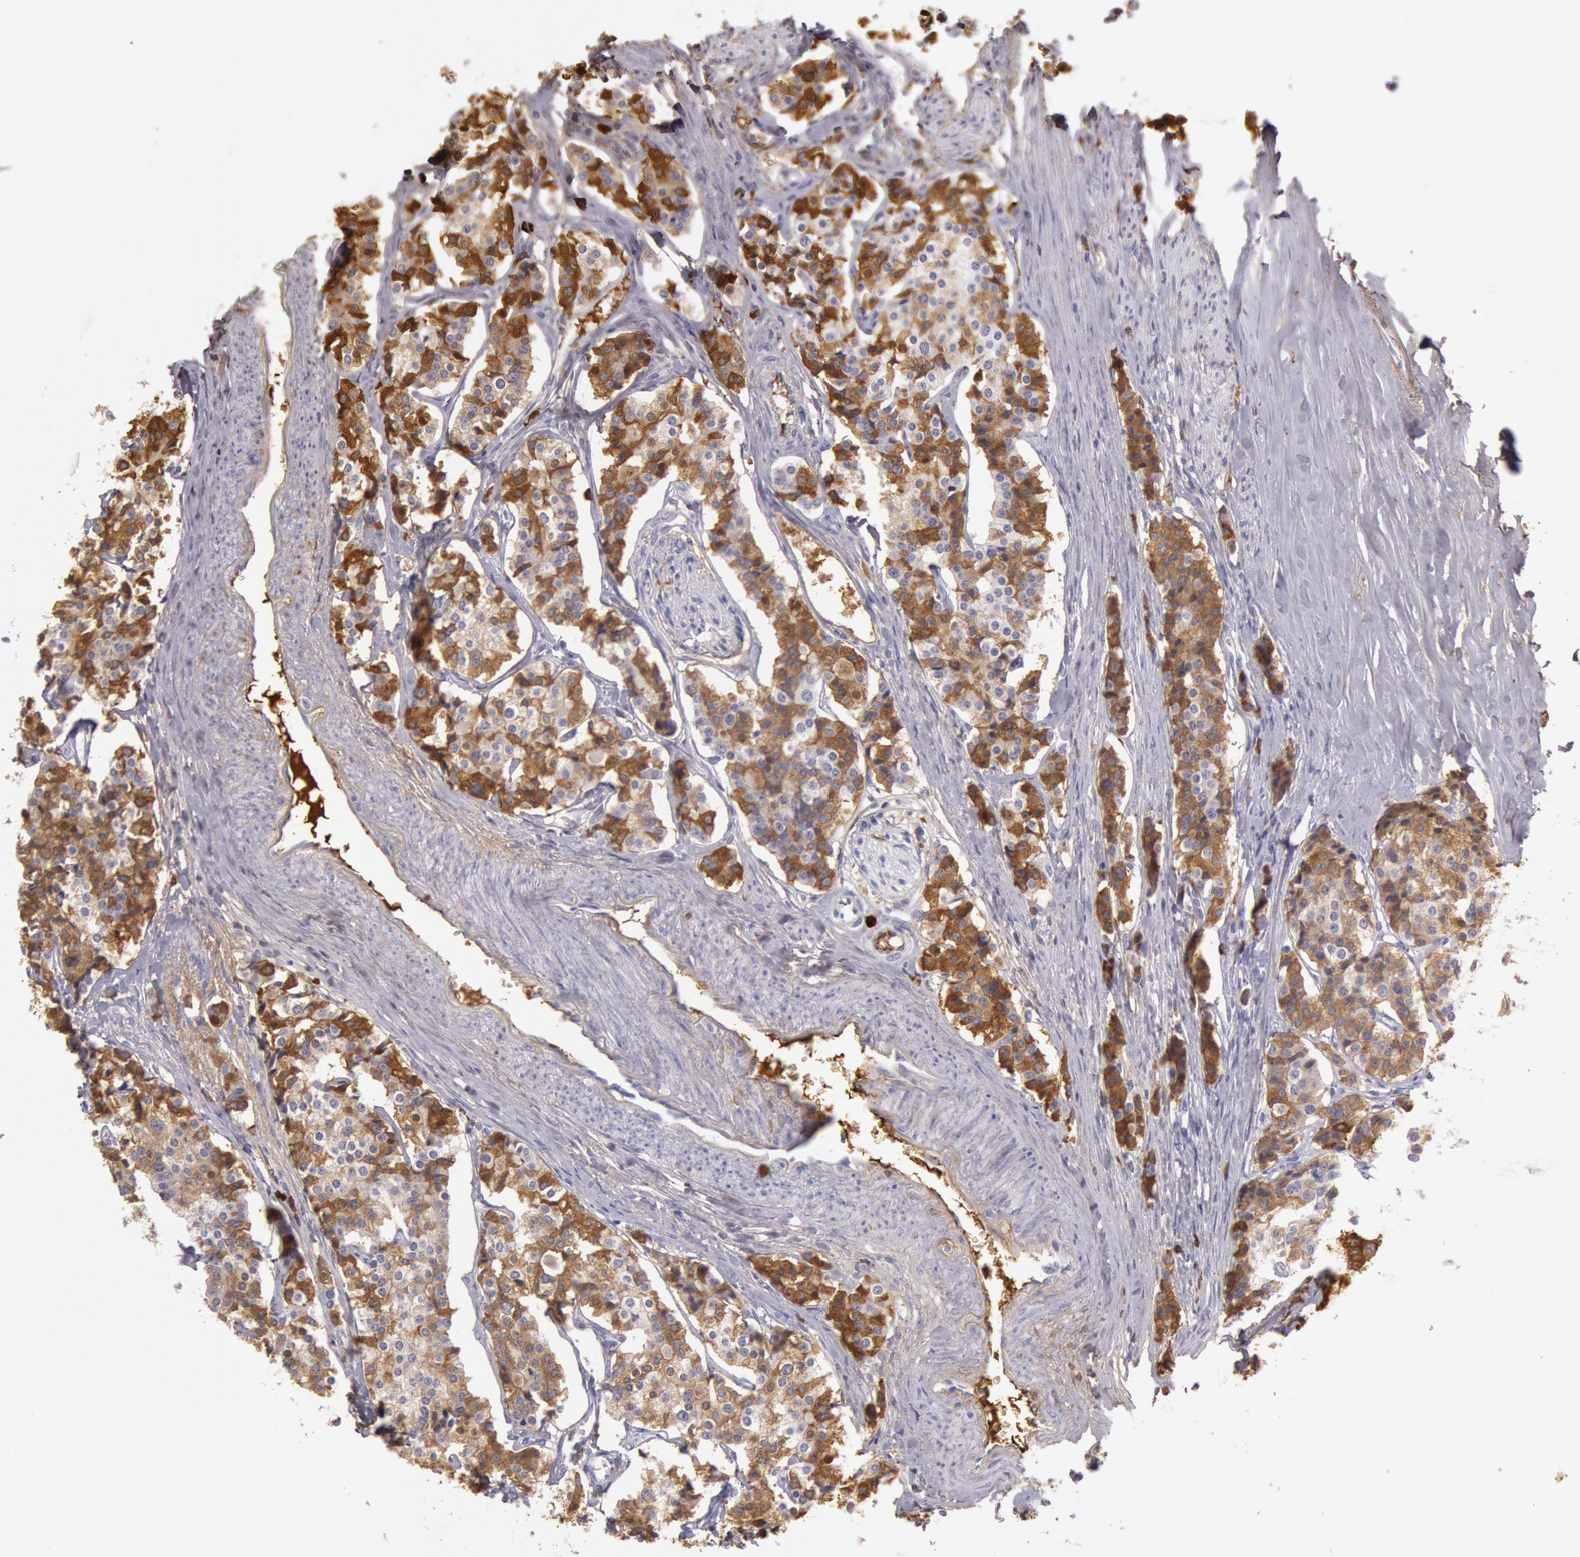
{"staining": {"intensity": "strong", "quantity": "25%-75%", "location": "cytoplasmic/membranous"}, "tissue": "carcinoid", "cell_type": "Tumor cells", "image_type": "cancer", "snomed": [{"axis": "morphology", "description": "Carcinoid, malignant, NOS"}, {"axis": "topography", "description": "Small intestine"}], "caption": "An immunohistochemistry (IHC) micrograph of tumor tissue is shown. Protein staining in brown highlights strong cytoplasmic/membranous positivity in malignant carcinoid within tumor cells.", "gene": "IGHG1", "patient": {"sex": "male", "age": 63}}